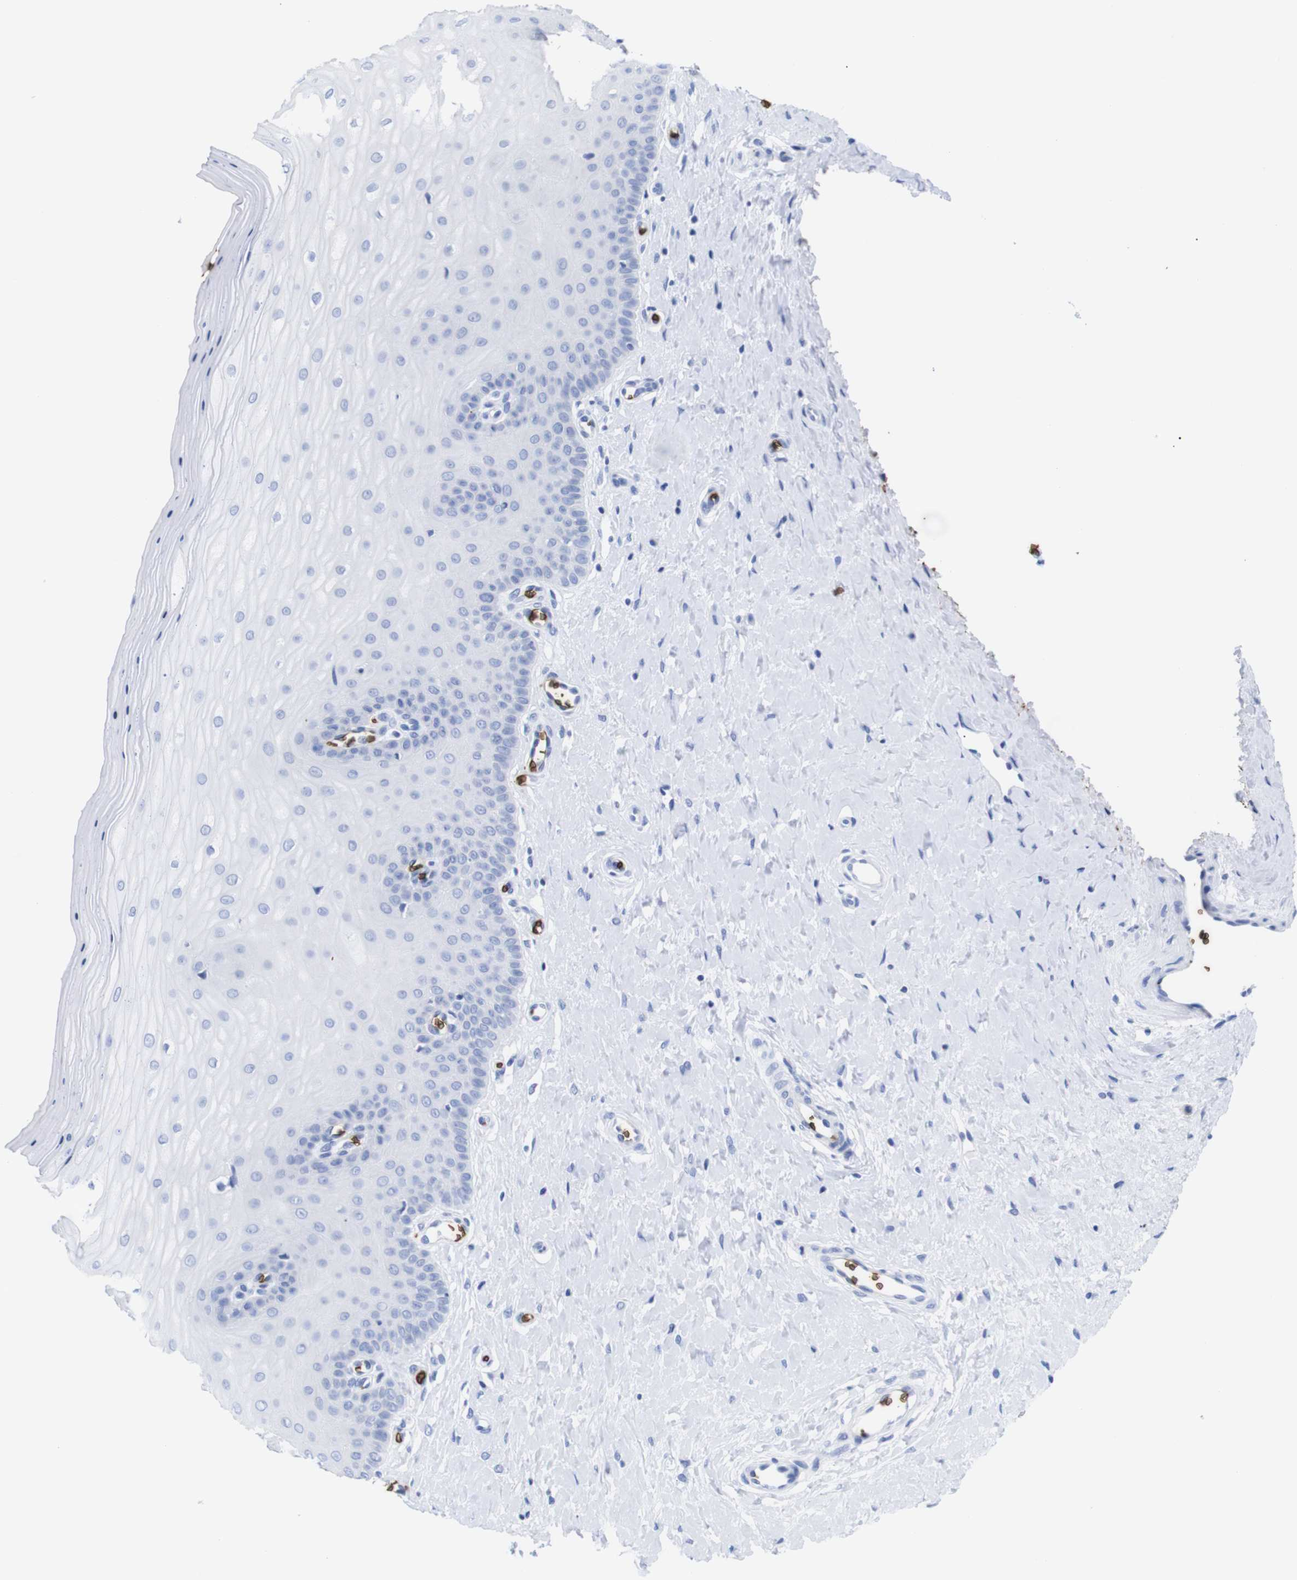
{"staining": {"intensity": "negative", "quantity": "none", "location": "none"}, "tissue": "cervix", "cell_type": "Glandular cells", "image_type": "normal", "snomed": [{"axis": "morphology", "description": "Normal tissue, NOS"}, {"axis": "topography", "description": "Cervix"}], "caption": "Immunohistochemistry (IHC) photomicrograph of normal cervix: cervix stained with DAB demonstrates no significant protein positivity in glandular cells.", "gene": "S1PR2", "patient": {"sex": "female", "age": 55}}